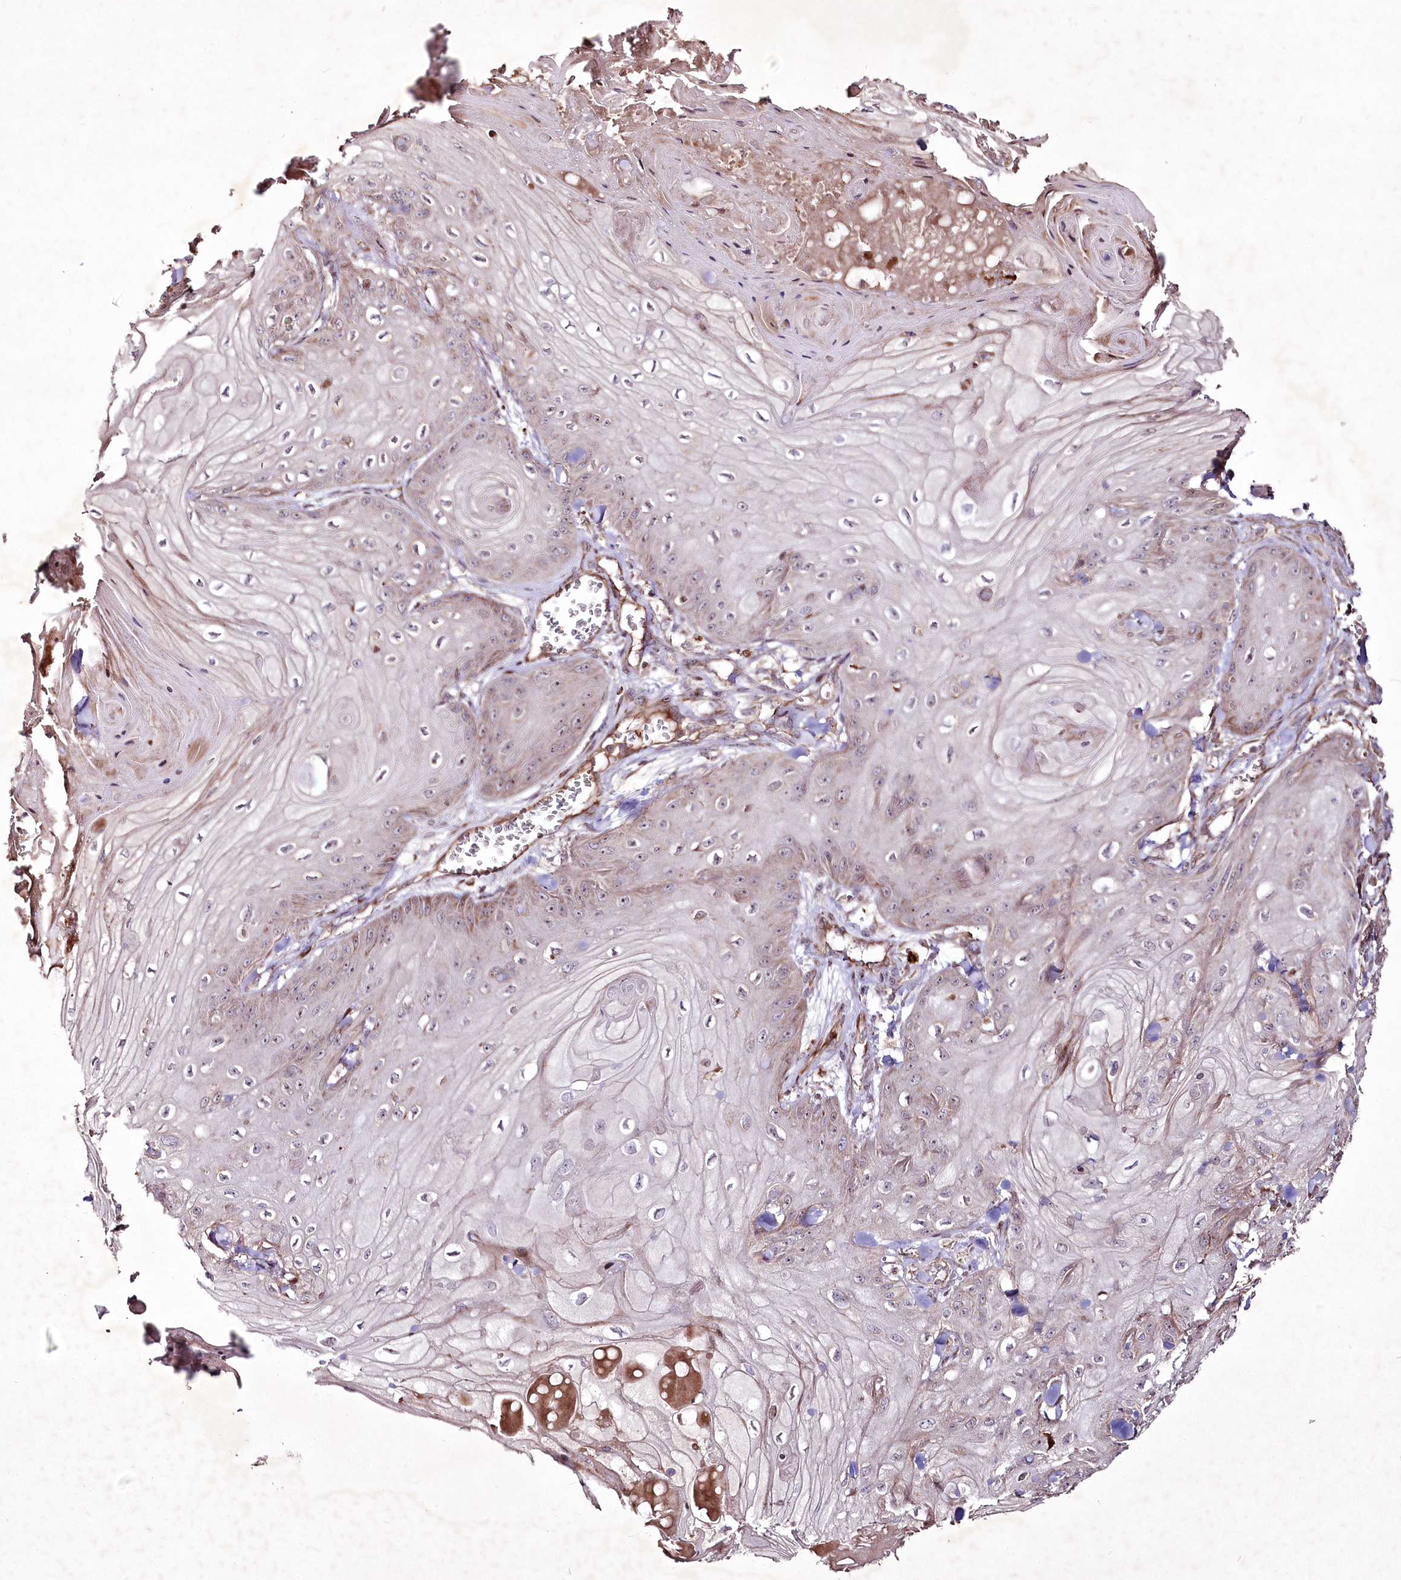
{"staining": {"intensity": "negative", "quantity": "none", "location": "none"}, "tissue": "skin cancer", "cell_type": "Tumor cells", "image_type": "cancer", "snomed": [{"axis": "morphology", "description": "Squamous cell carcinoma, NOS"}, {"axis": "topography", "description": "Skin"}], "caption": "DAB (3,3'-diaminobenzidine) immunohistochemical staining of human skin cancer demonstrates no significant expression in tumor cells.", "gene": "PSTK", "patient": {"sex": "male", "age": 74}}